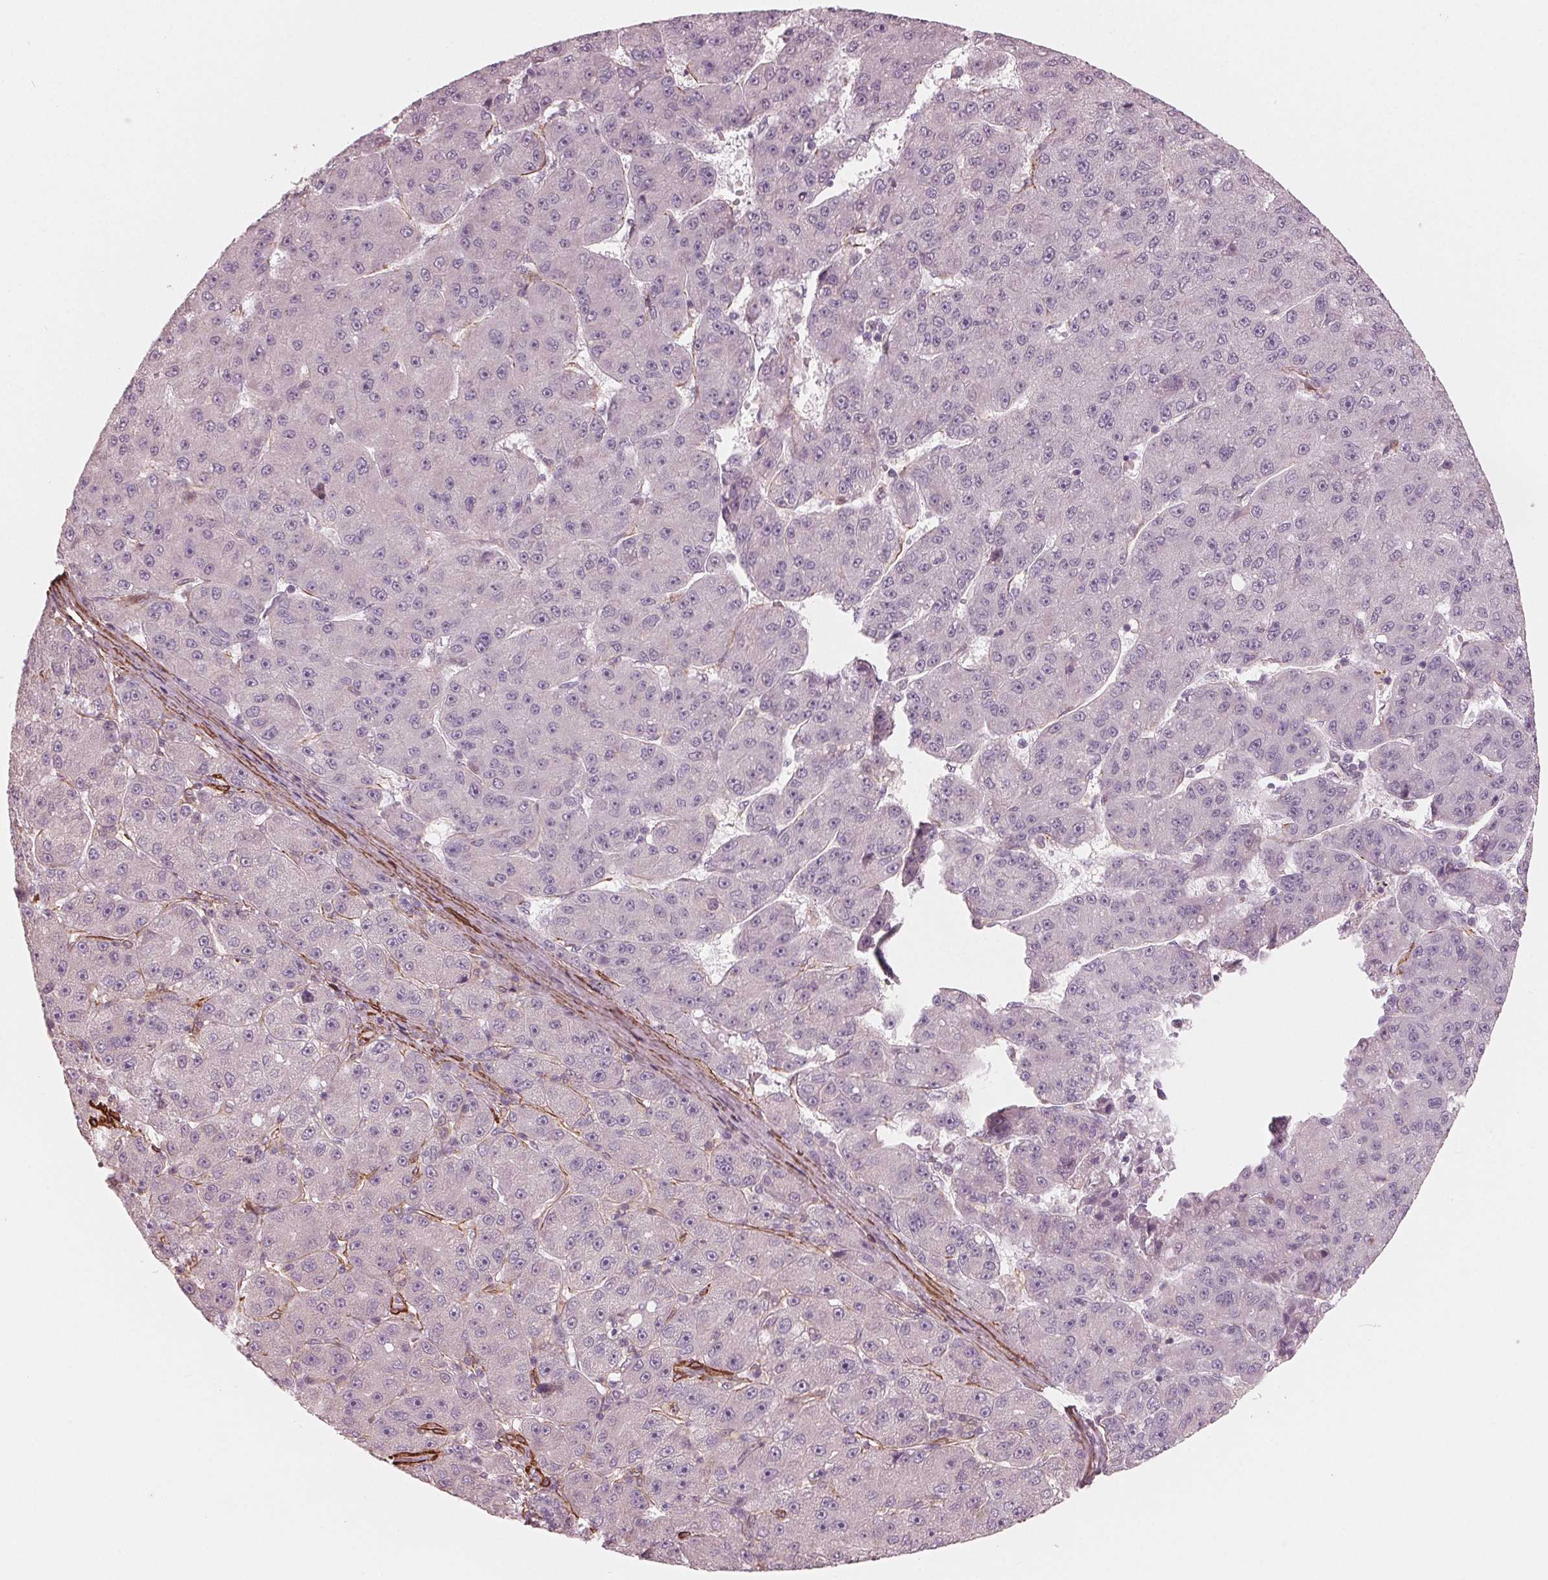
{"staining": {"intensity": "negative", "quantity": "none", "location": "none"}, "tissue": "liver cancer", "cell_type": "Tumor cells", "image_type": "cancer", "snomed": [{"axis": "morphology", "description": "Carcinoma, Hepatocellular, NOS"}, {"axis": "topography", "description": "Liver"}], "caption": "DAB immunohistochemical staining of liver hepatocellular carcinoma shows no significant expression in tumor cells.", "gene": "MIER3", "patient": {"sex": "male", "age": 67}}